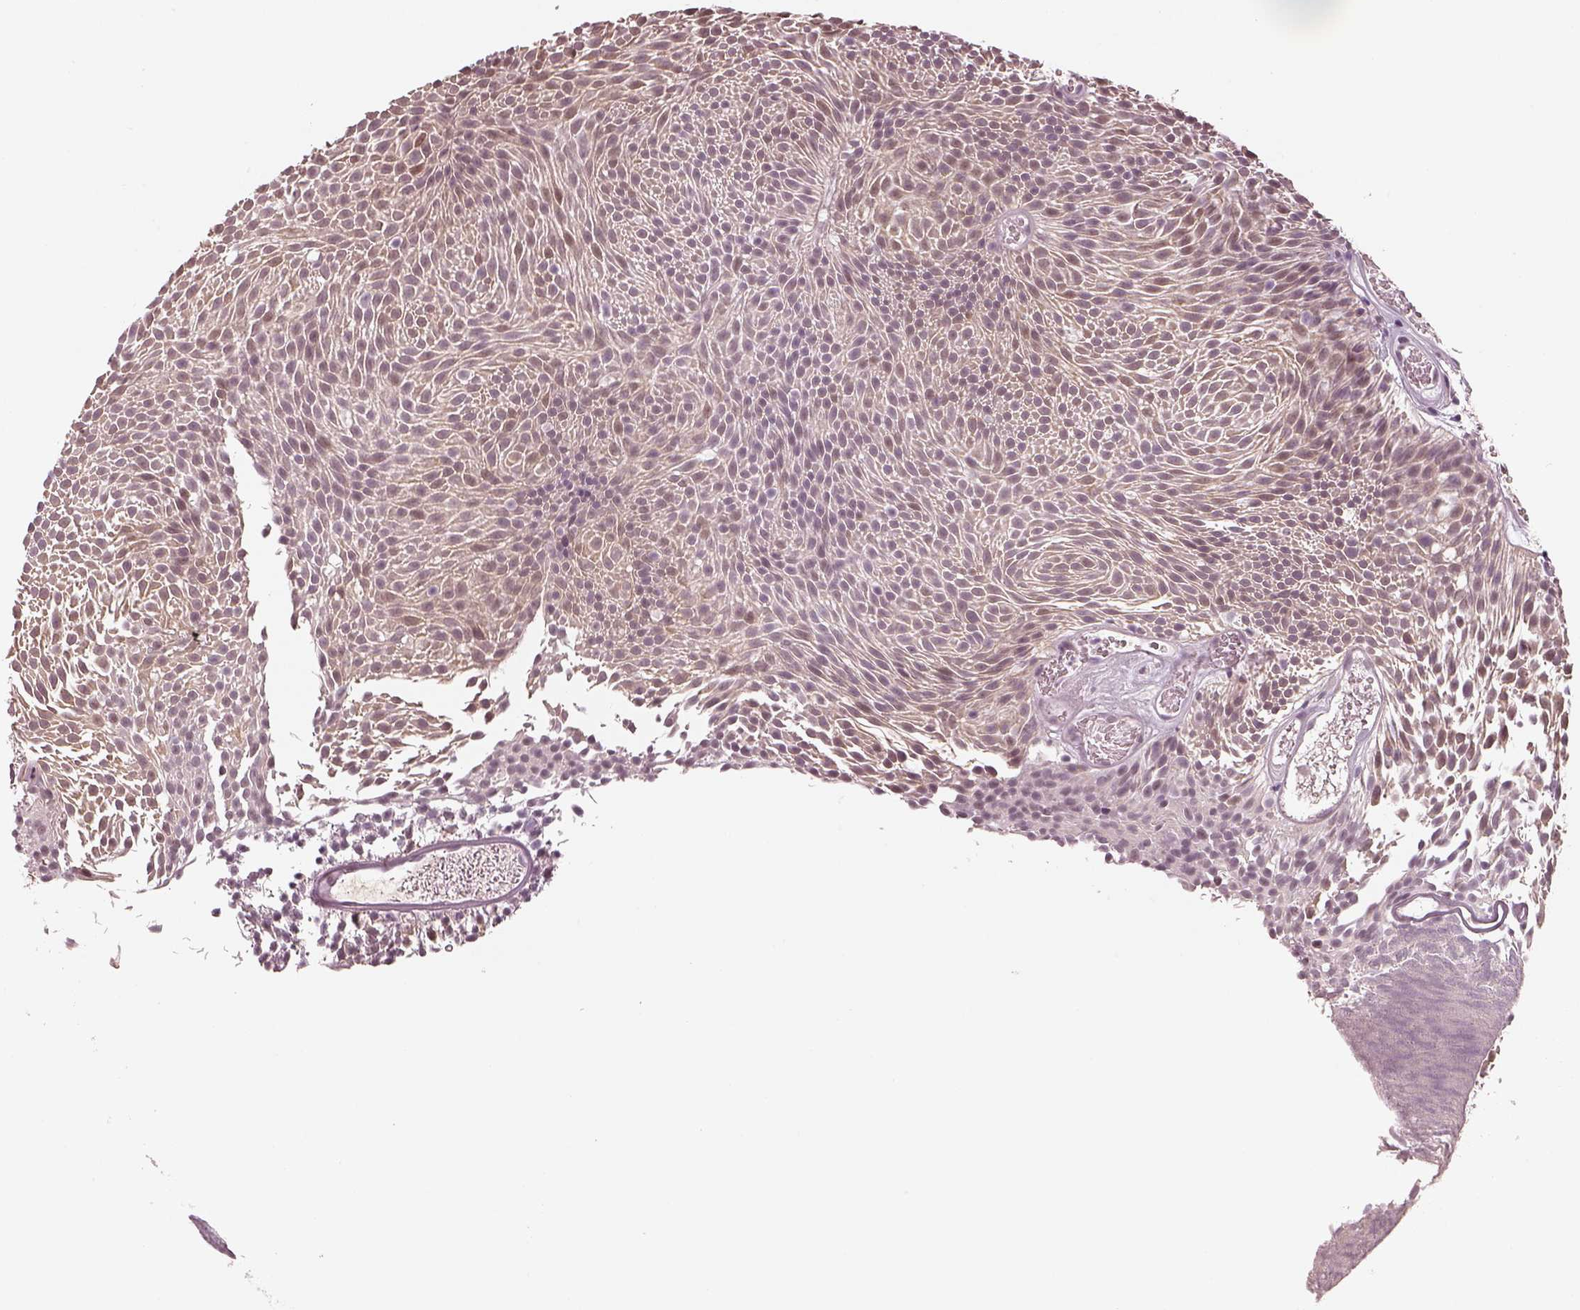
{"staining": {"intensity": "weak", "quantity": "<25%", "location": "cytoplasmic/membranous"}, "tissue": "urothelial cancer", "cell_type": "Tumor cells", "image_type": "cancer", "snomed": [{"axis": "morphology", "description": "Urothelial carcinoma, Low grade"}, {"axis": "topography", "description": "Urinary bladder"}], "caption": "This is a image of immunohistochemistry staining of low-grade urothelial carcinoma, which shows no positivity in tumor cells. (Immunohistochemistry (ihc), brightfield microscopy, high magnification).", "gene": "EGR4", "patient": {"sex": "male", "age": 77}}